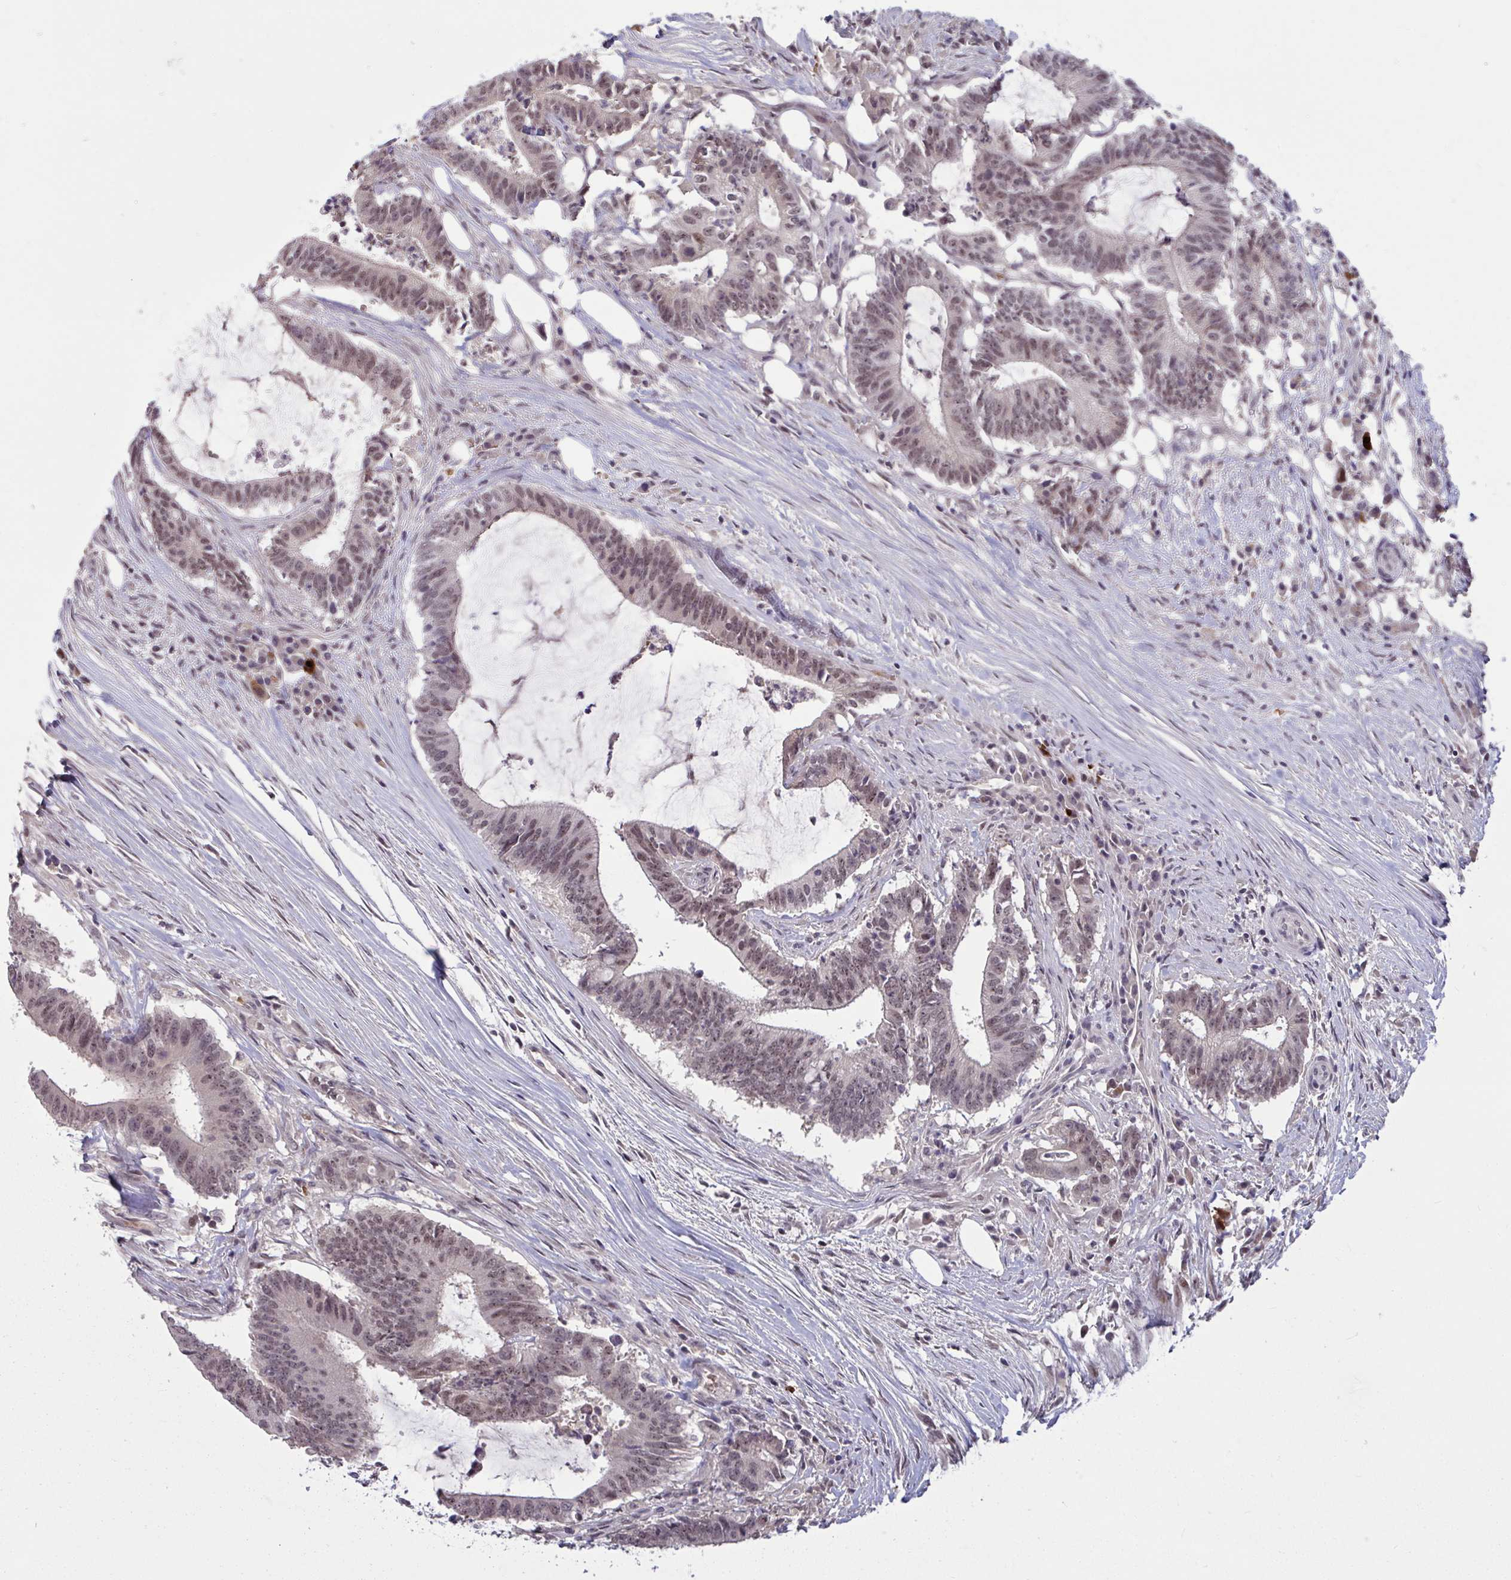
{"staining": {"intensity": "moderate", "quantity": ">75%", "location": "nuclear"}, "tissue": "colorectal cancer", "cell_type": "Tumor cells", "image_type": "cancer", "snomed": [{"axis": "morphology", "description": "Adenocarcinoma, NOS"}, {"axis": "topography", "description": "Colon"}], "caption": "Colorectal cancer was stained to show a protein in brown. There is medium levels of moderate nuclear staining in about >75% of tumor cells.", "gene": "ZNF414", "patient": {"sex": "female", "age": 43}}